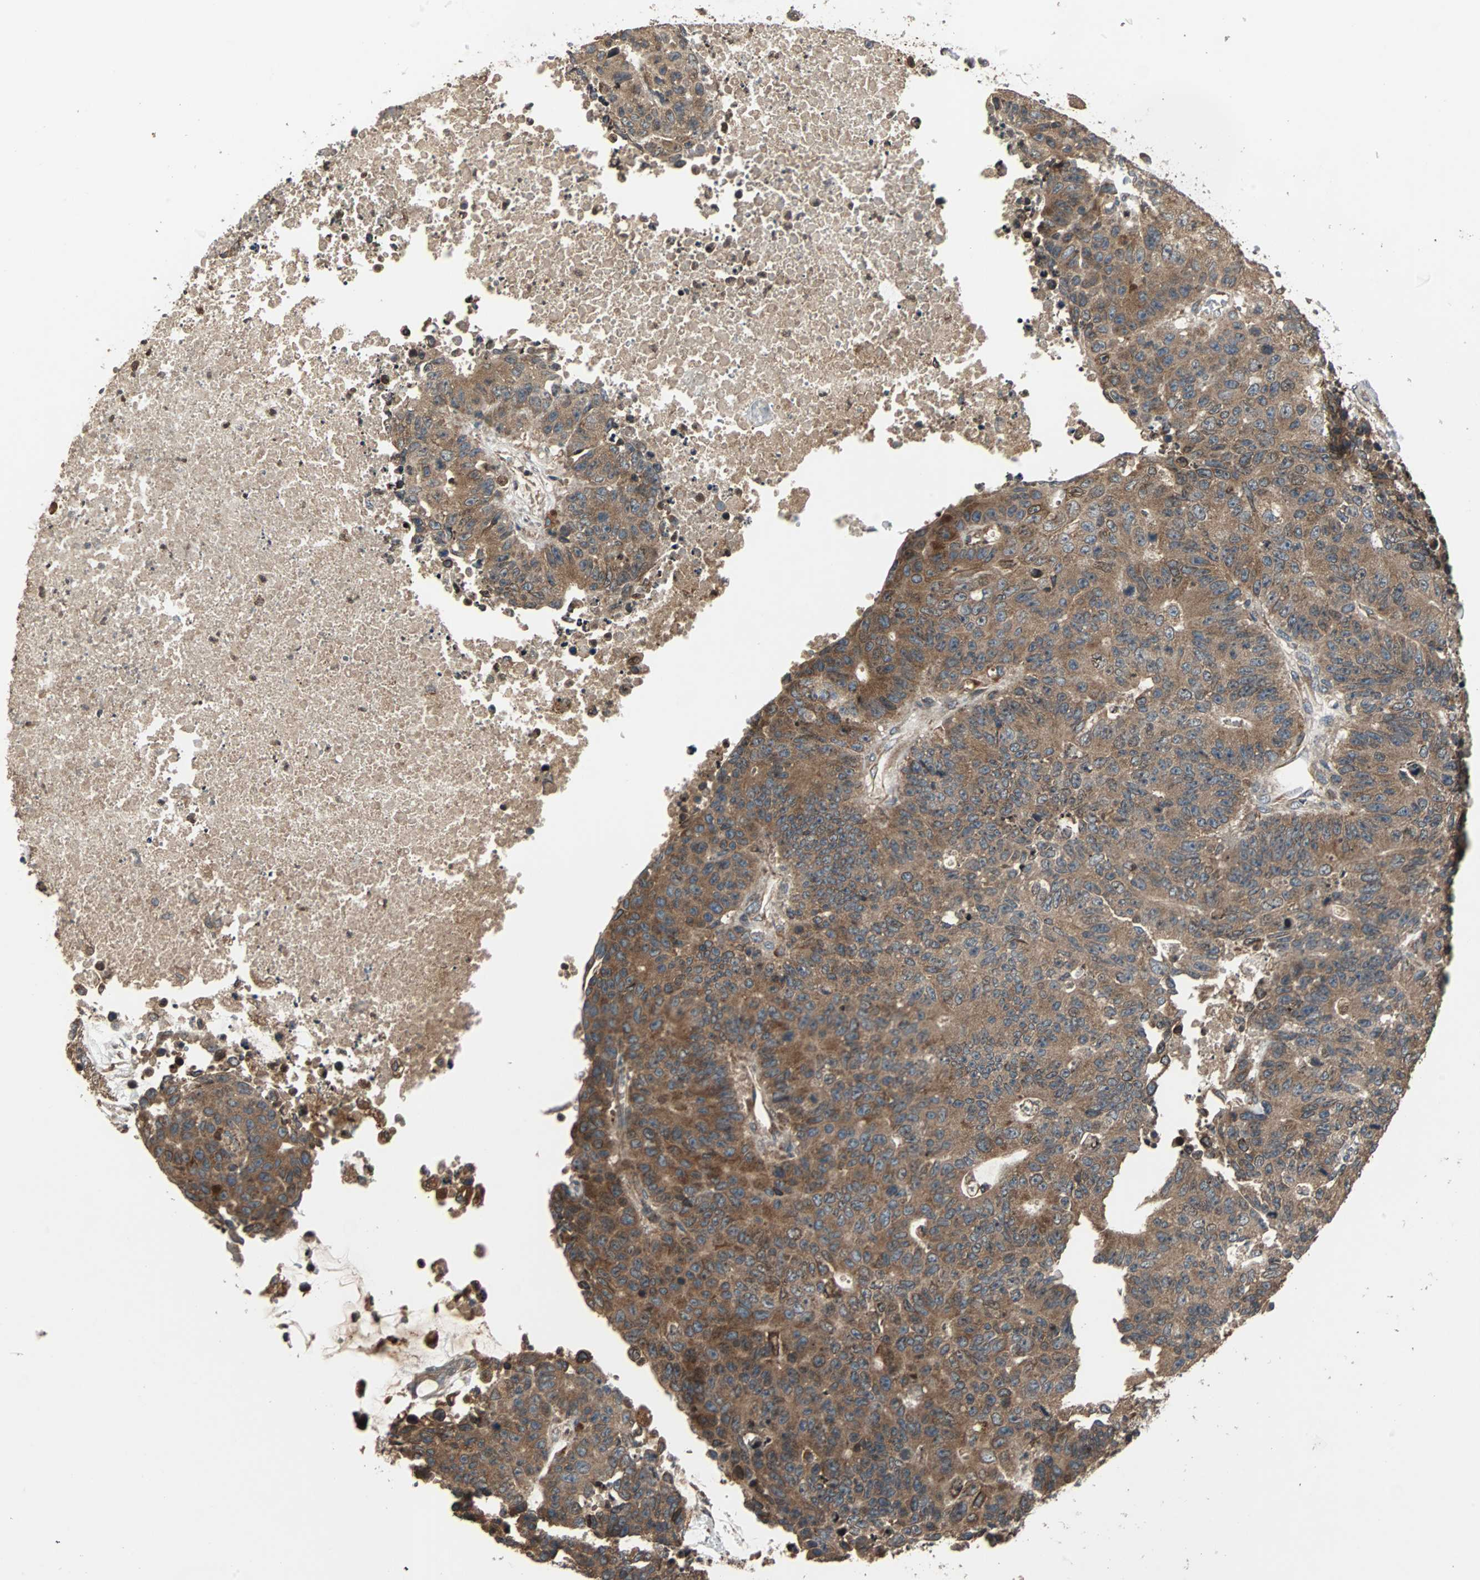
{"staining": {"intensity": "moderate", "quantity": ">75%", "location": "cytoplasmic/membranous"}, "tissue": "colorectal cancer", "cell_type": "Tumor cells", "image_type": "cancer", "snomed": [{"axis": "morphology", "description": "Adenocarcinoma, NOS"}, {"axis": "topography", "description": "Colon"}], "caption": "Protein expression by immunohistochemistry displays moderate cytoplasmic/membranous expression in approximately >75% of tumor cells in colorectal cancer (adenocarcinoma).", "gene": "RAB7A", "patient": {"sex": "female", "age": 86}}